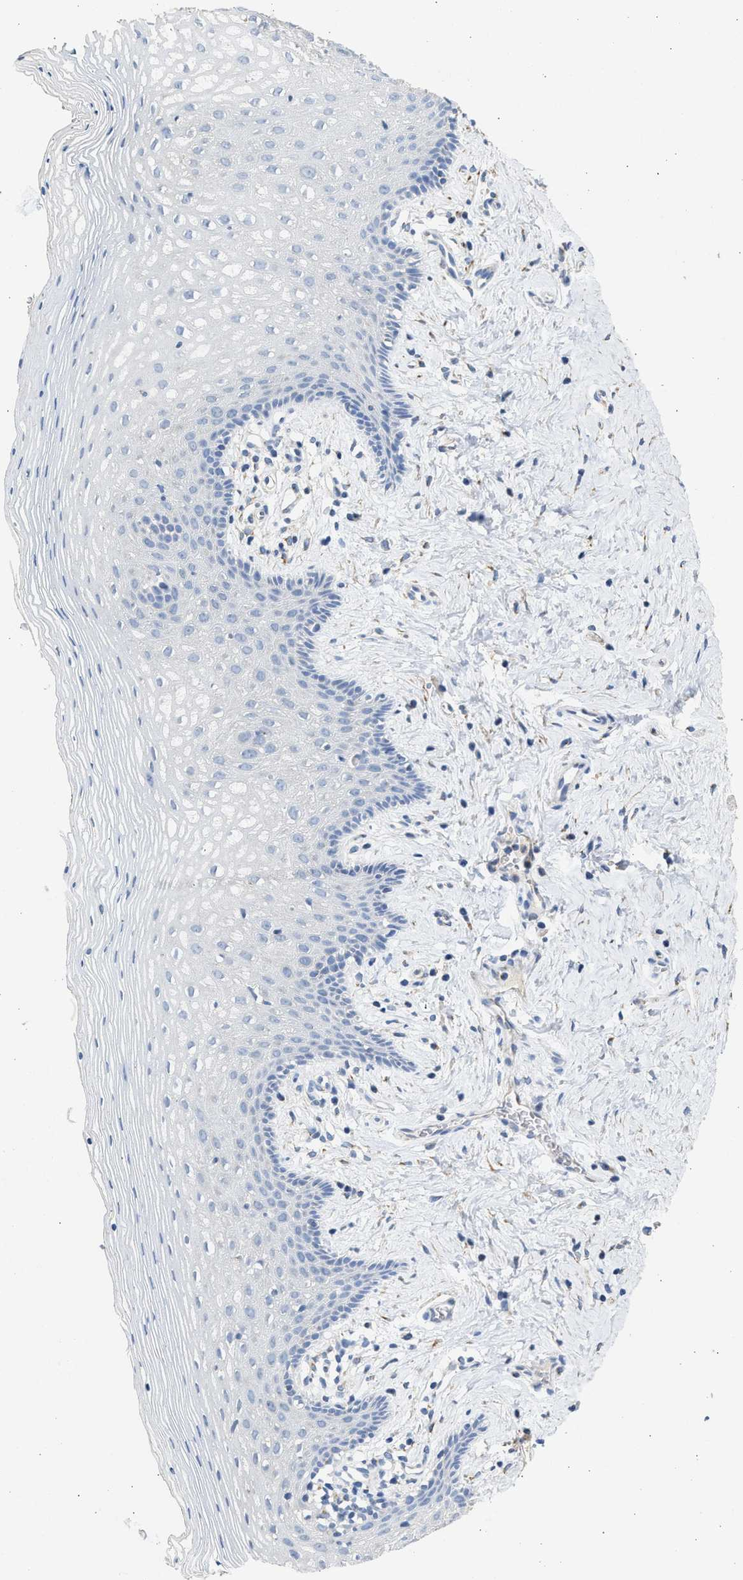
{"staining": {"intensity": "negative", "quantity": "none", "location": "none"}, "tissue": "vagina", "cell_type": "Squamous epithelial cells", "image_type": "normal", "snomed": [{"axis": "morphology", "description": "Normal tissue, NOS"}, {"axis": "topography", "description": "Vagina"}], "caption": "This is an immunohistochemistry photomicrograph of normal vagina. There is no positivity in squamous epithelial cells.", "gene": "IPO8", "patient": {"sex": "female", "age": 32}}